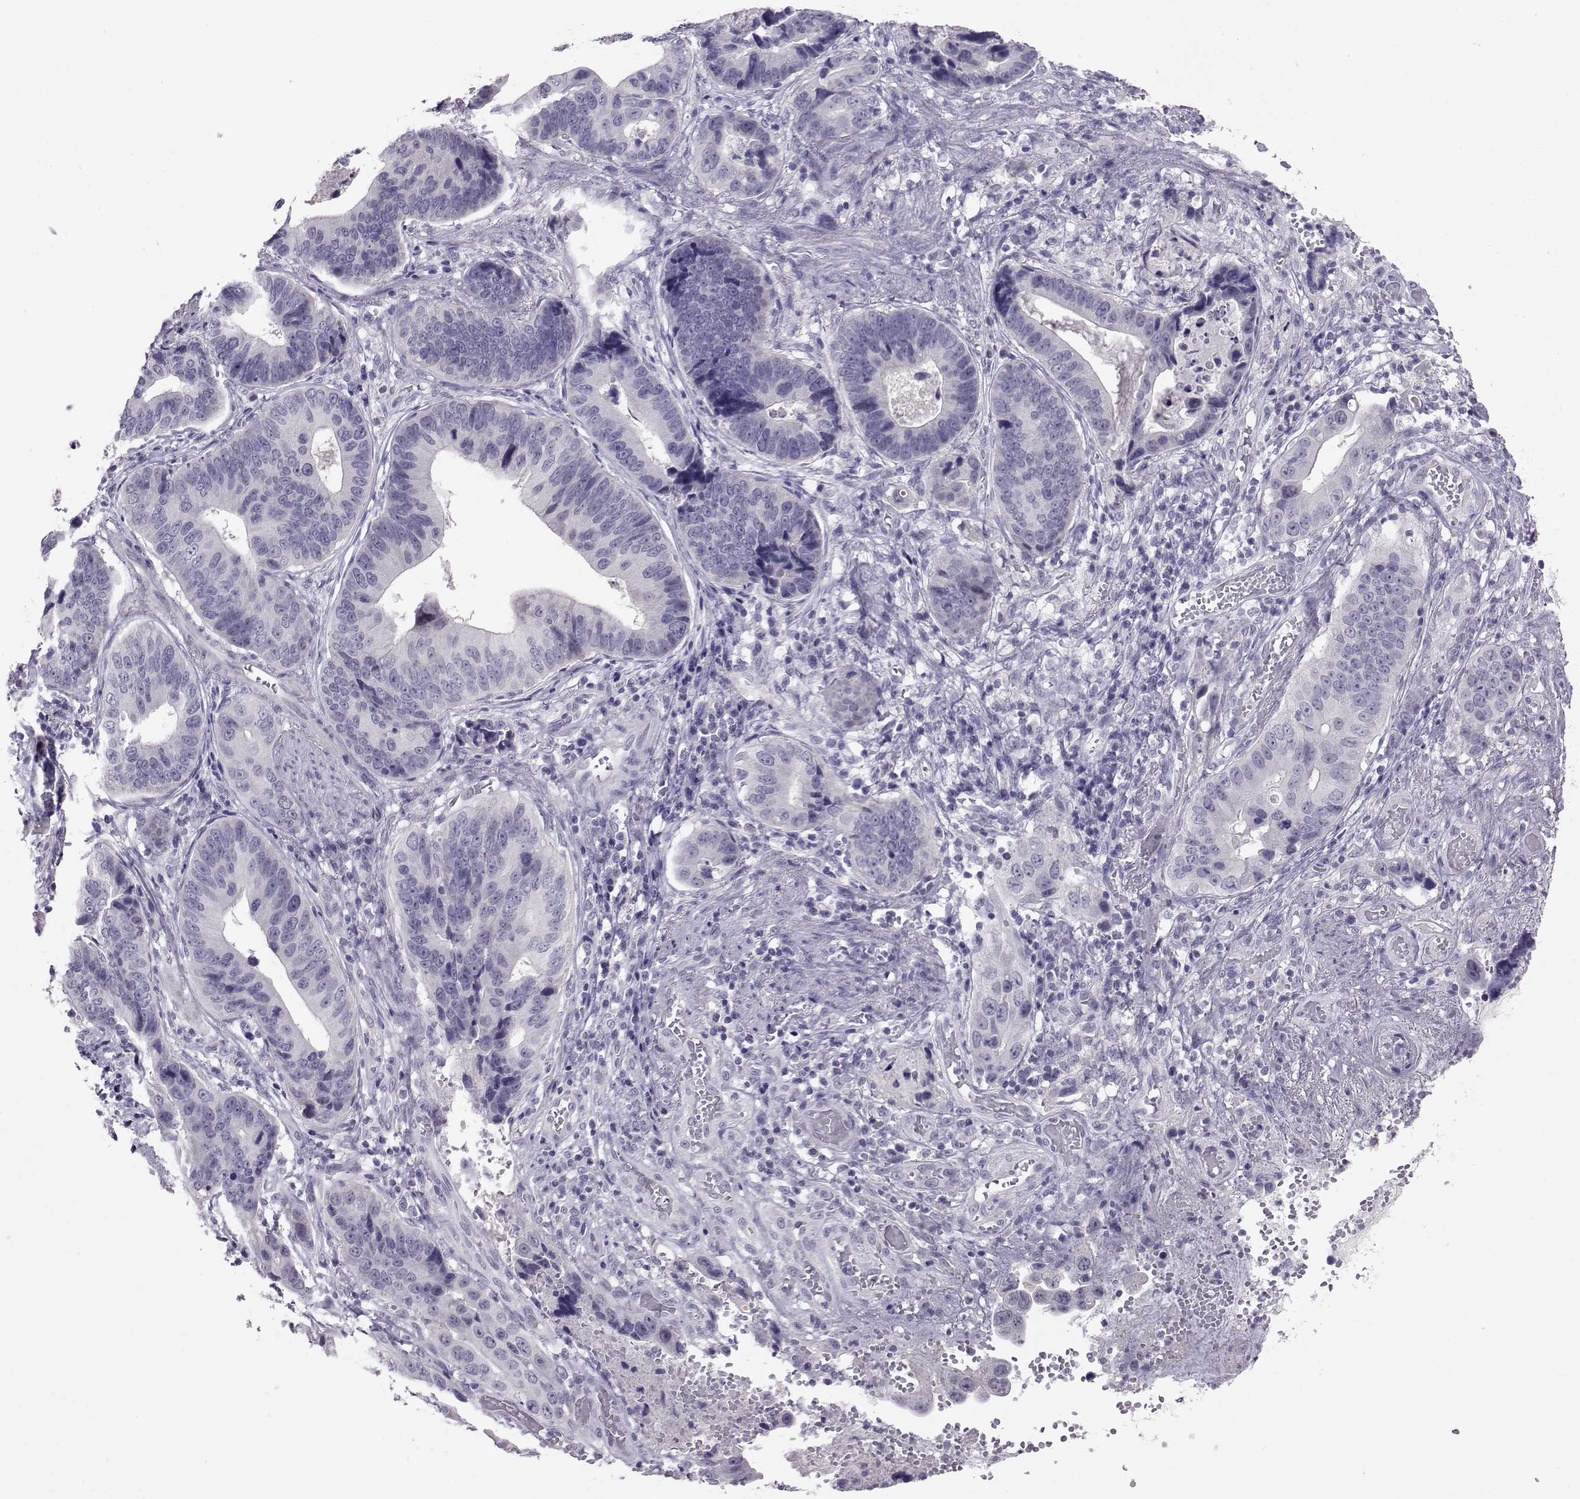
{"staining": {"intensity": "negative", "quantity": "none", "location": "none"}, "tissue": "stomach cancer", "cell_type": "Tumor cells", "image_type": "cancer", "snomed": [{"axis": "morphology", "description": "Adenocarcinoma, NOS"}, {"axis": "topography", "description": "Stomach"}], "caption": "Protein analysis of stomach cancer exhibits no significant expression in tumor cells. (DAB IHC, high magnification).", "gene": "DNAAF1", "patient": {"sex": "male", "age": 84}}